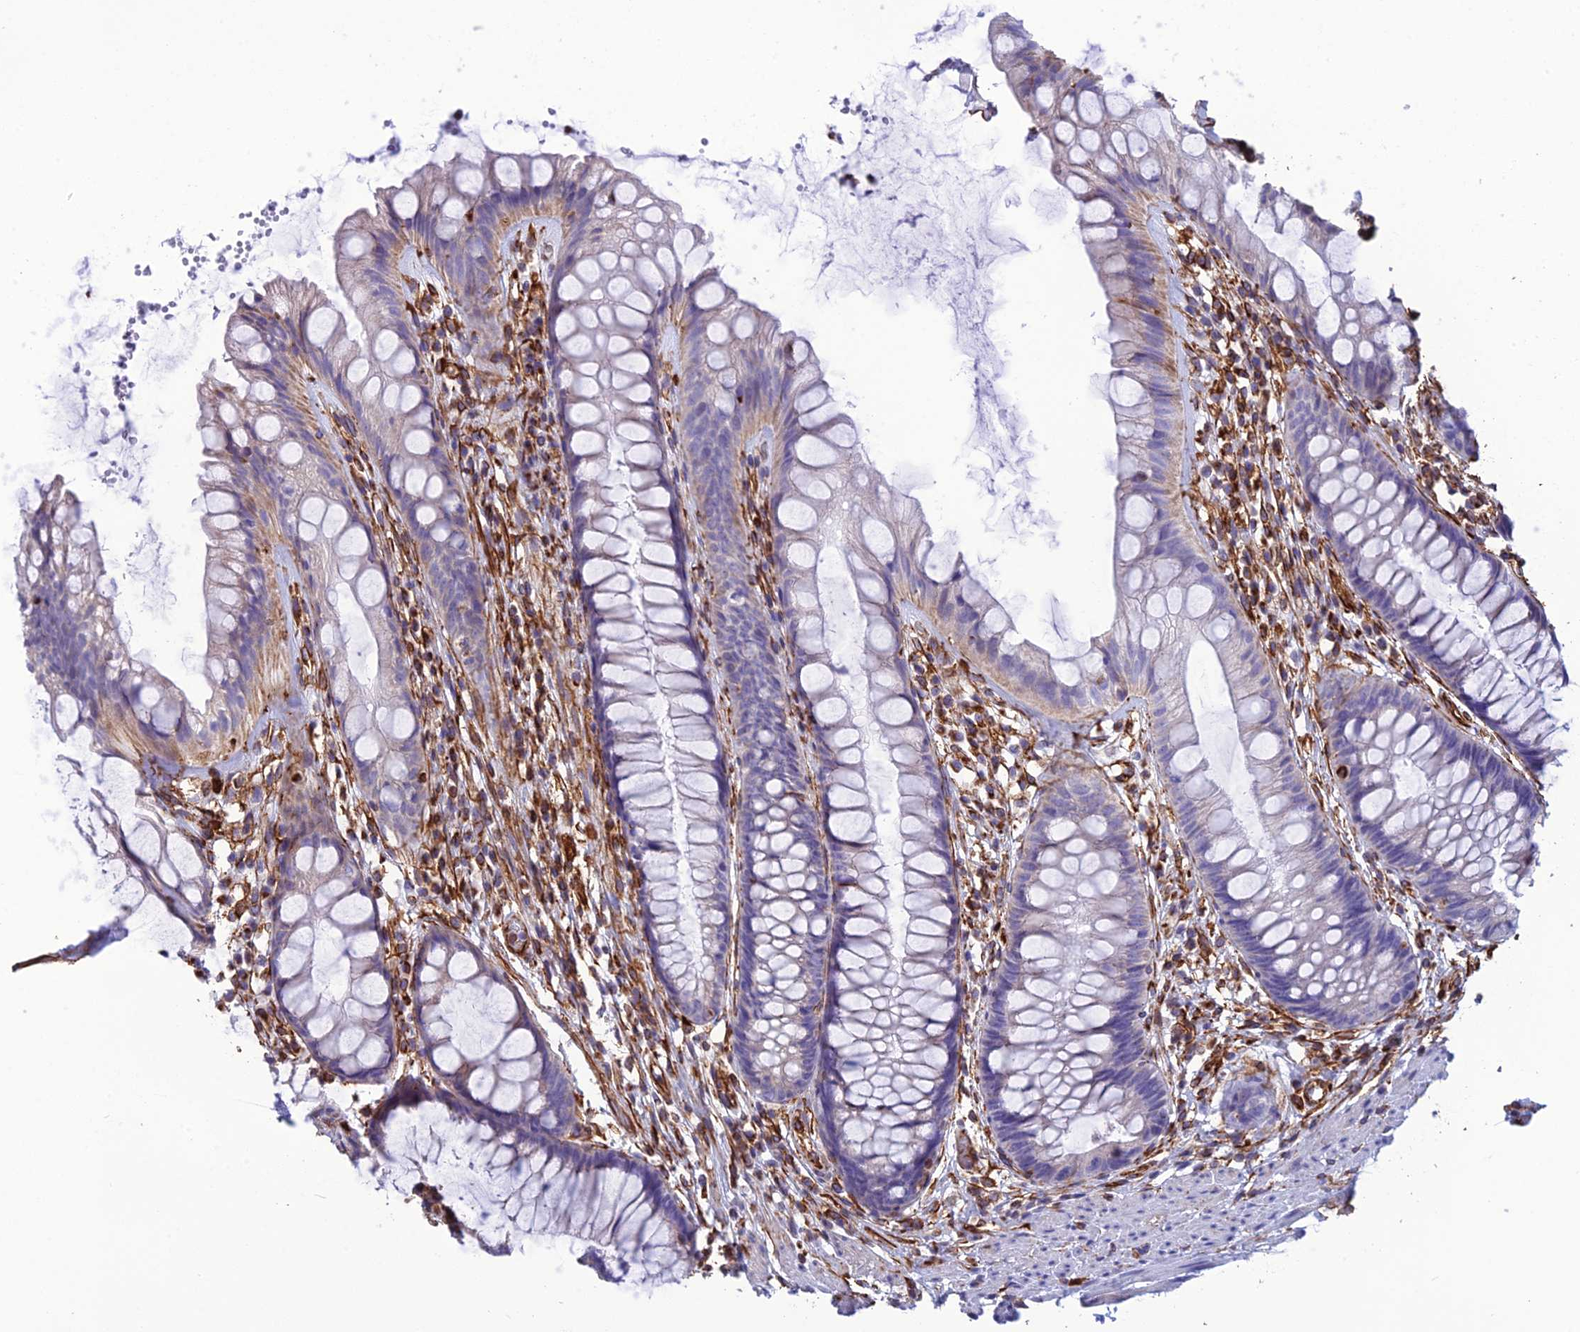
{"staining": {"intensity": "negative", "quantity": "none", "location": "none"}, "tissue": "rectum", "cell_type": "Glandular cells", "image_type": "normal", "snomed": [{"axis": "morphology", "description": "Normal tissue, NOS"}, {"axis": "topography", "description": "Rectum"}], "caption": "IHC image of unremarkable rectum: human rectum stained with DAB (3,3'-diaminobenzidine) demonstrates no significant protein expression in glandular cells.", "gene": "FBXL20", "patient": {"sex": "male", "age": 74}}